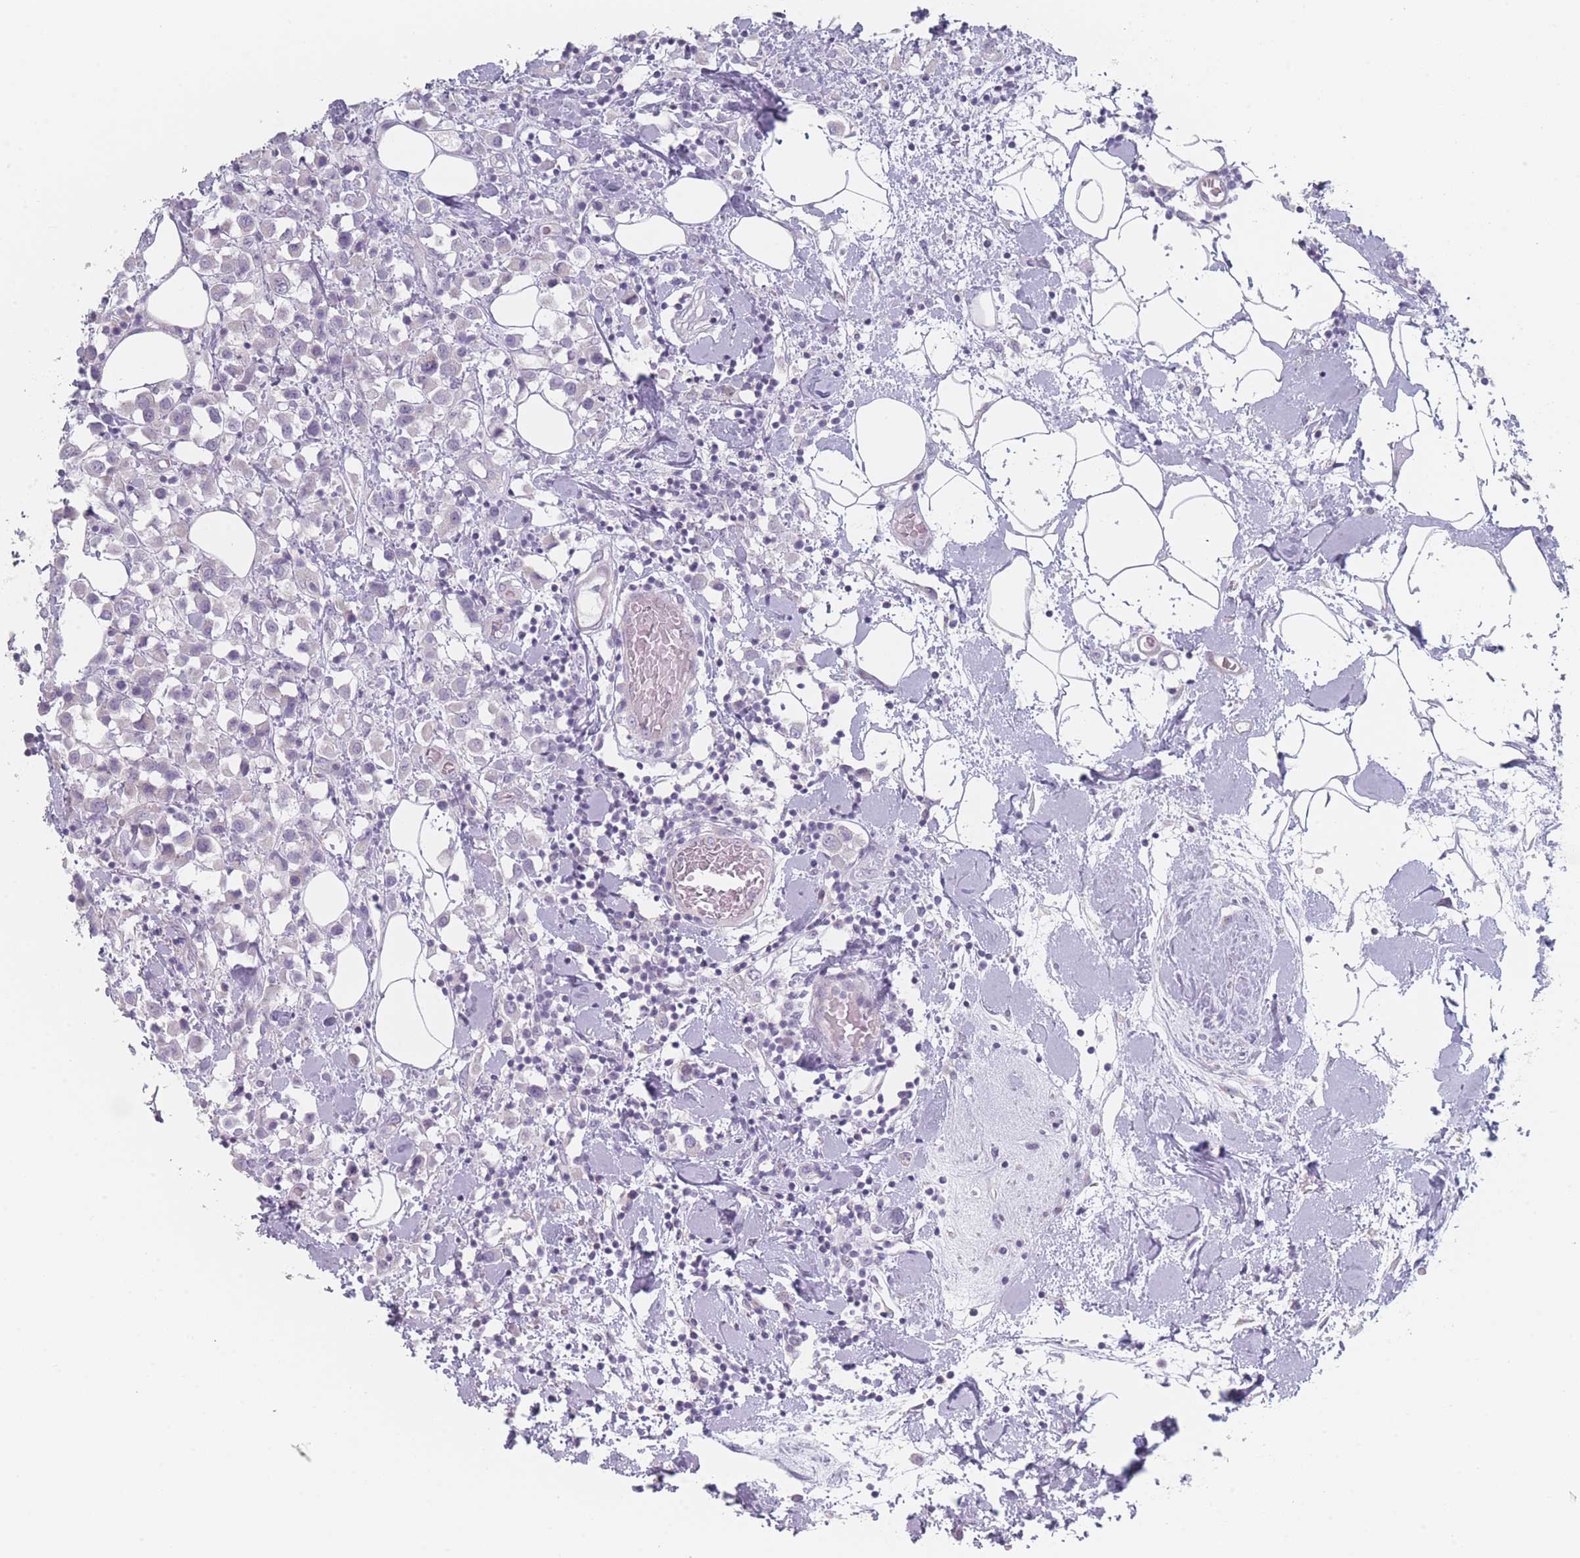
{"staining": {"intensity": "negative", "quantity": "none", "location": "none"}, "tissue": "breast cancer", "cell_type": "Tumor cells", "image_type": "cancer", "snomed": [{"axis": "morphology", "description": "Duct carcinoma"}, {"axis": "topography", "description": "Breast"}], "caption": "Tumor cells are negative for brown protein staining in breast cancer (intraductal carcinoma).", "gene": "RNF4", "patient": {"sex": "female", "age": 61}}